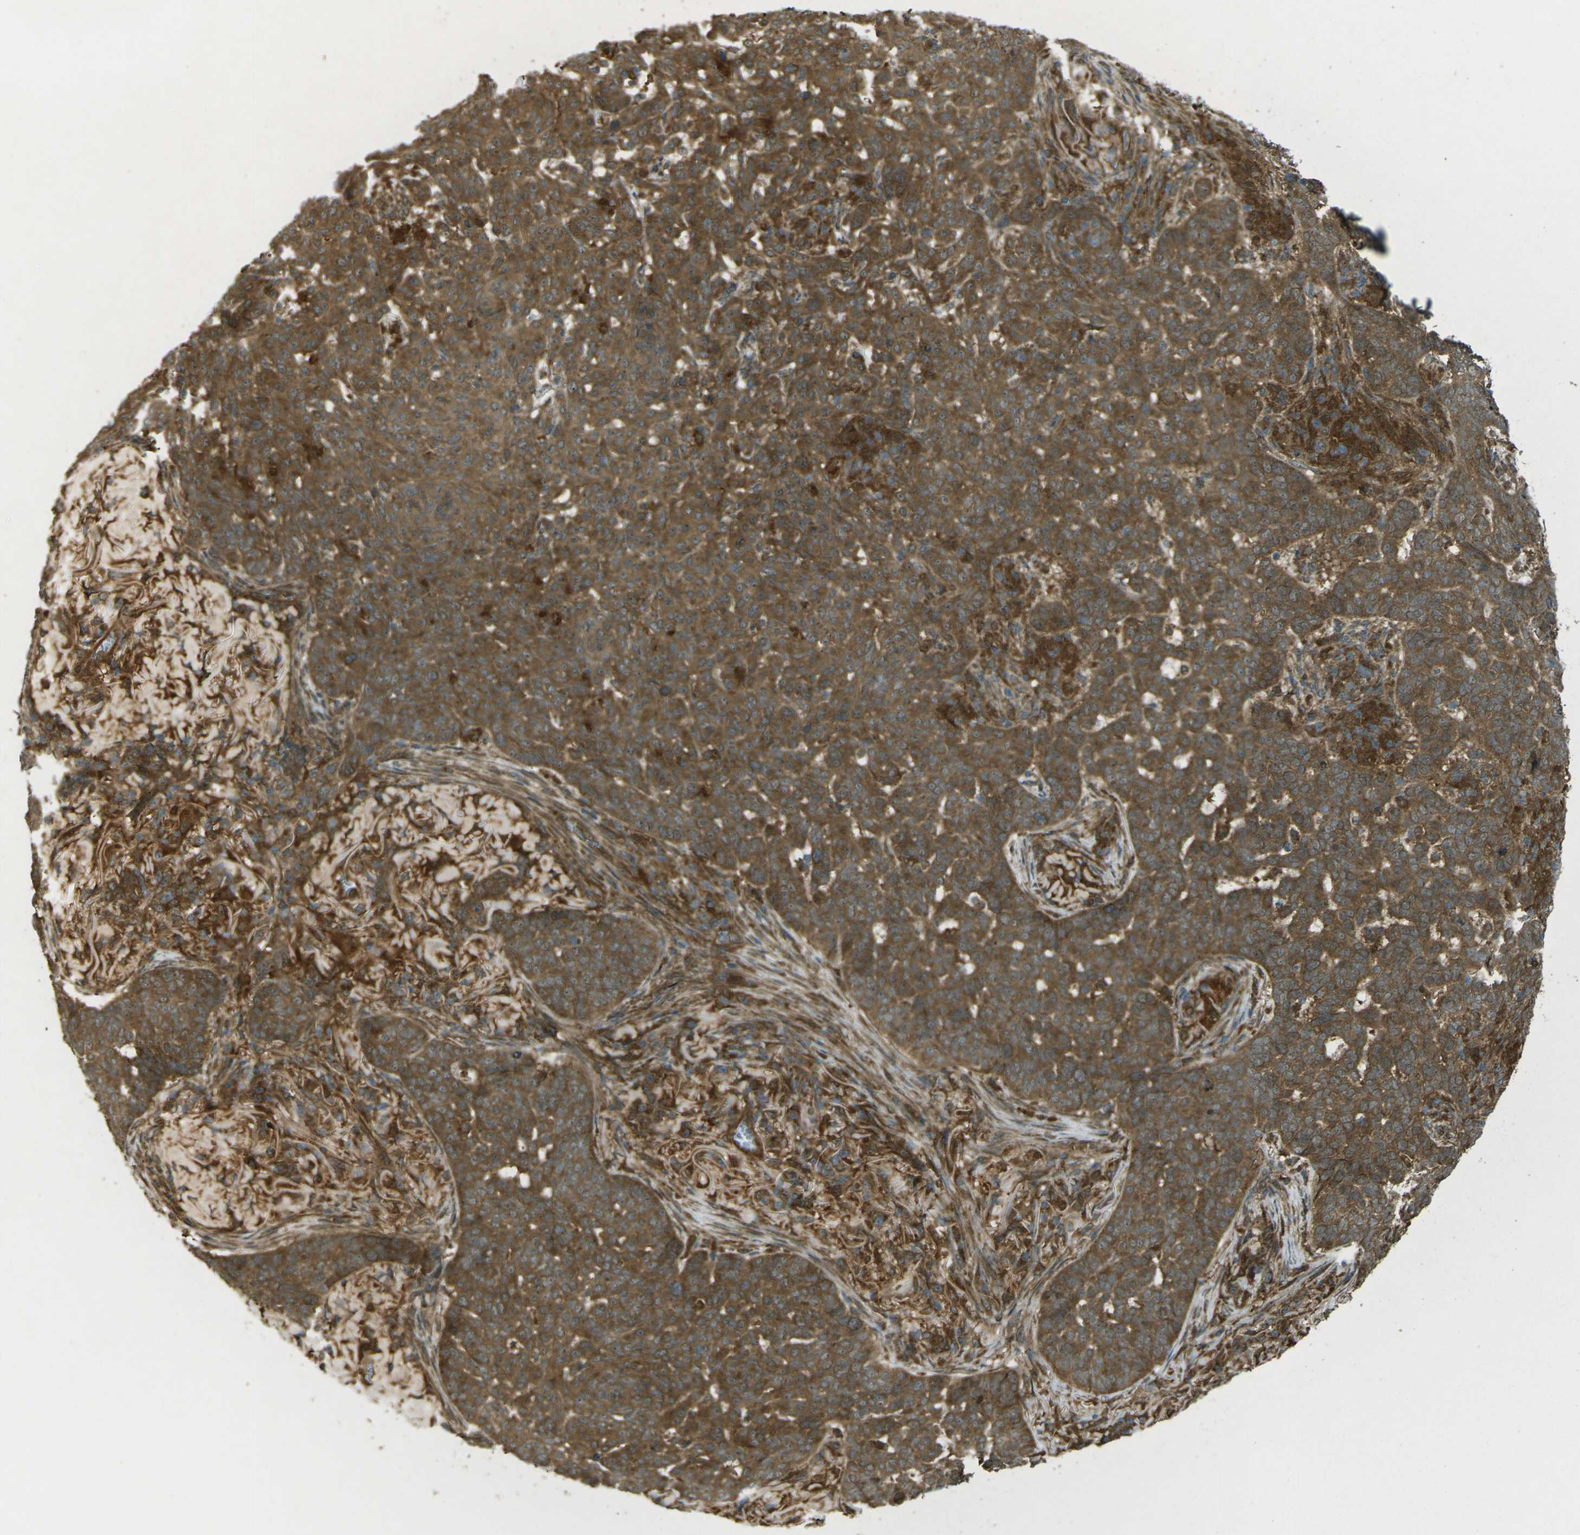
{"staining": {"intensity": "strong", "quantity": ">75%", "location": "cytoplasmic/membranous"}, "tissue": "skin cancer", "cell_type": "Tumor cells", "image_type": "cancer", "snomed": [{"axis": "morphology", "description": "Basal cell carcinoma"}, {"axis": "topography", "description": "Skin"}], "caption": "Protein expression analysis of skin cancer displays strong cytoplasmic/membranous positivity in approximately >75% of tumor cells.", "gene": "CHMP3", "patient": {"sex": "male", "age": 85}}